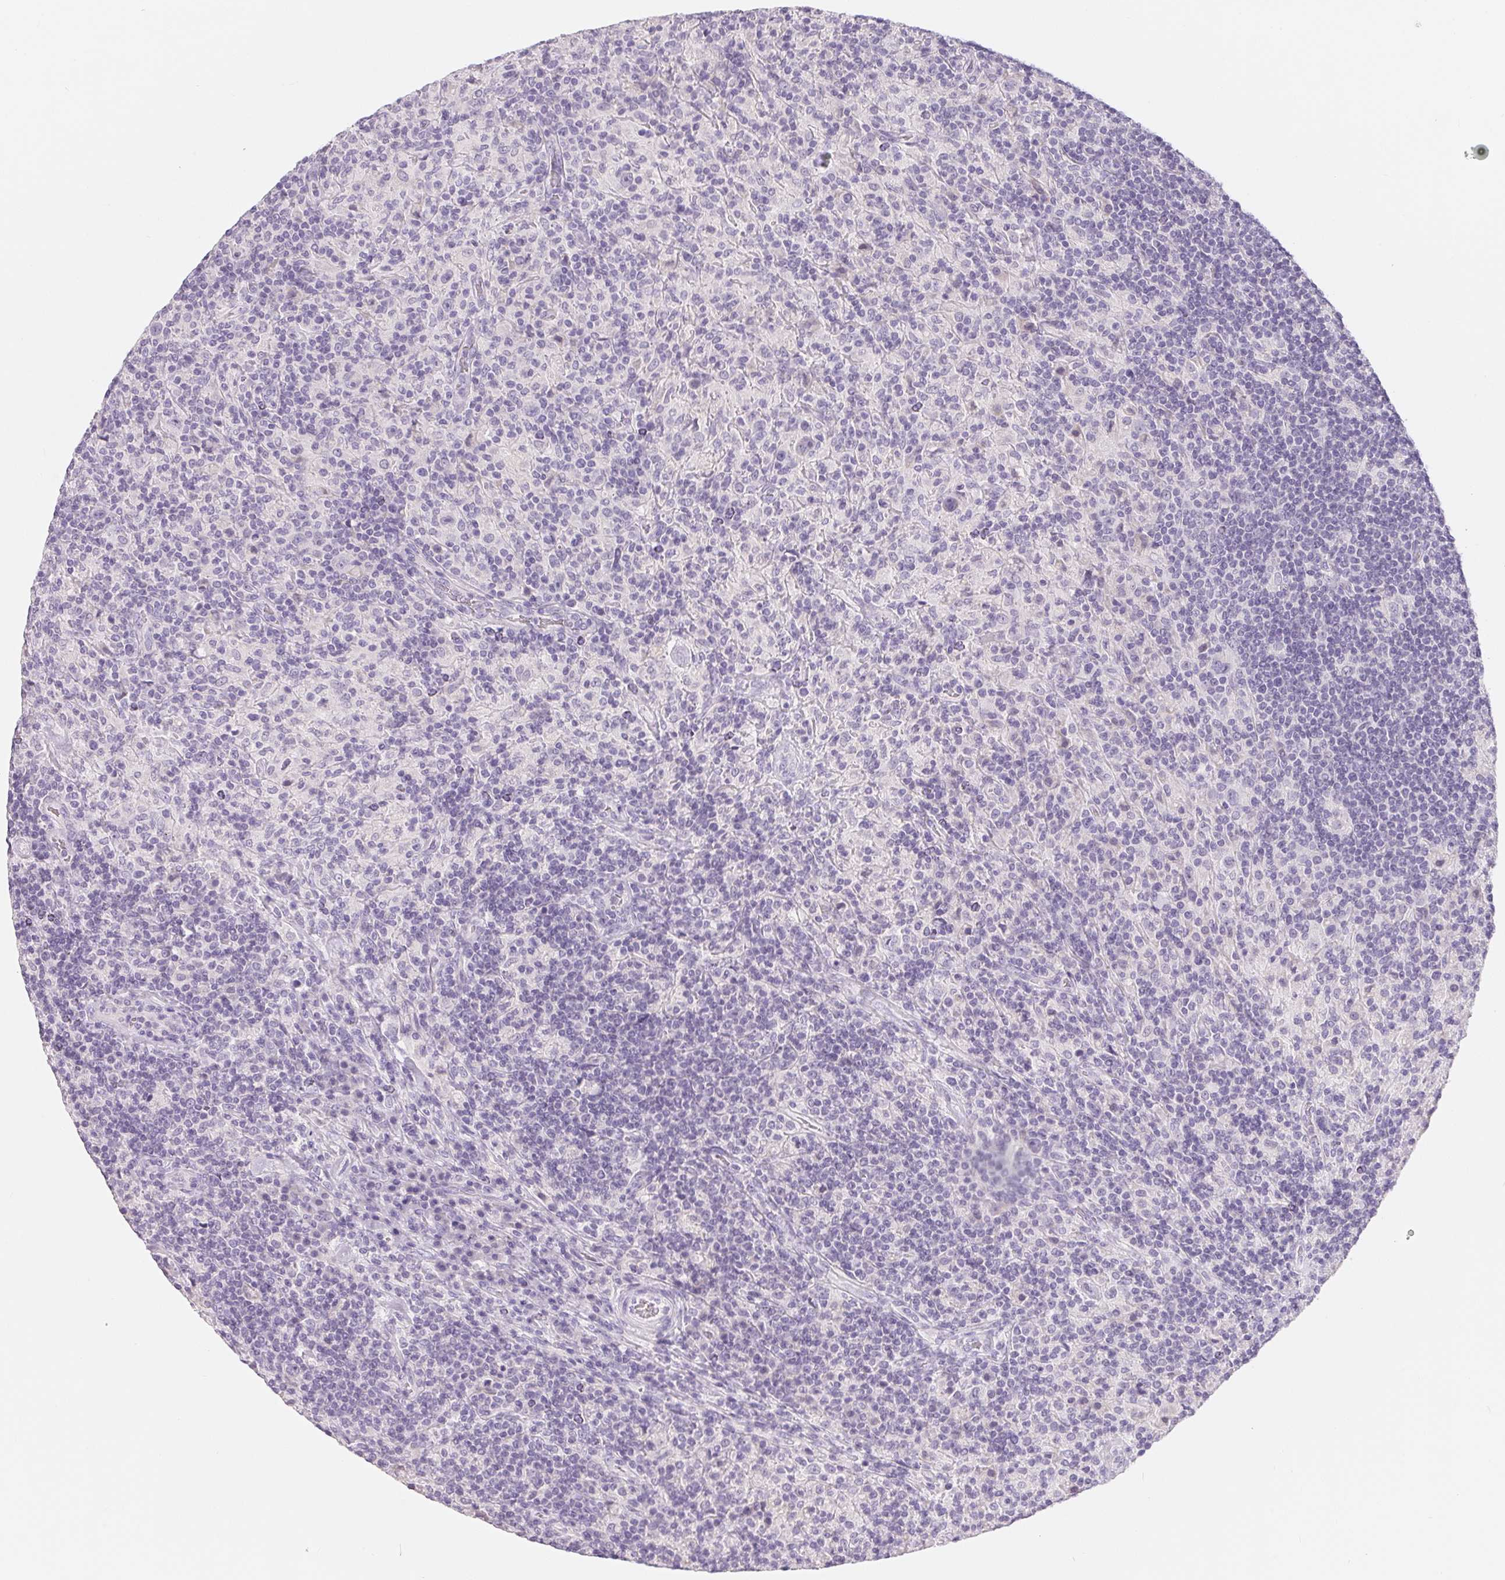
{"staining": {"intensity": "negative", "quantity": "none", "location": "none"}, "tissue": "lymphoma", "cell_type": "Tumor cells", "image_type": "cancer", "snomed": [{"axis": "morphology", "description": "Hodgkin's disease, NOS"}, {"axis": "topography", "description": "Lymph node"}], "caption": "Tumor cells show no significant protein expression in lymphoma. (DAB IHC with hematoxylin counter stain).", "gene": "SPACA5B", "patient": {"sex": "male", "age": 70}}